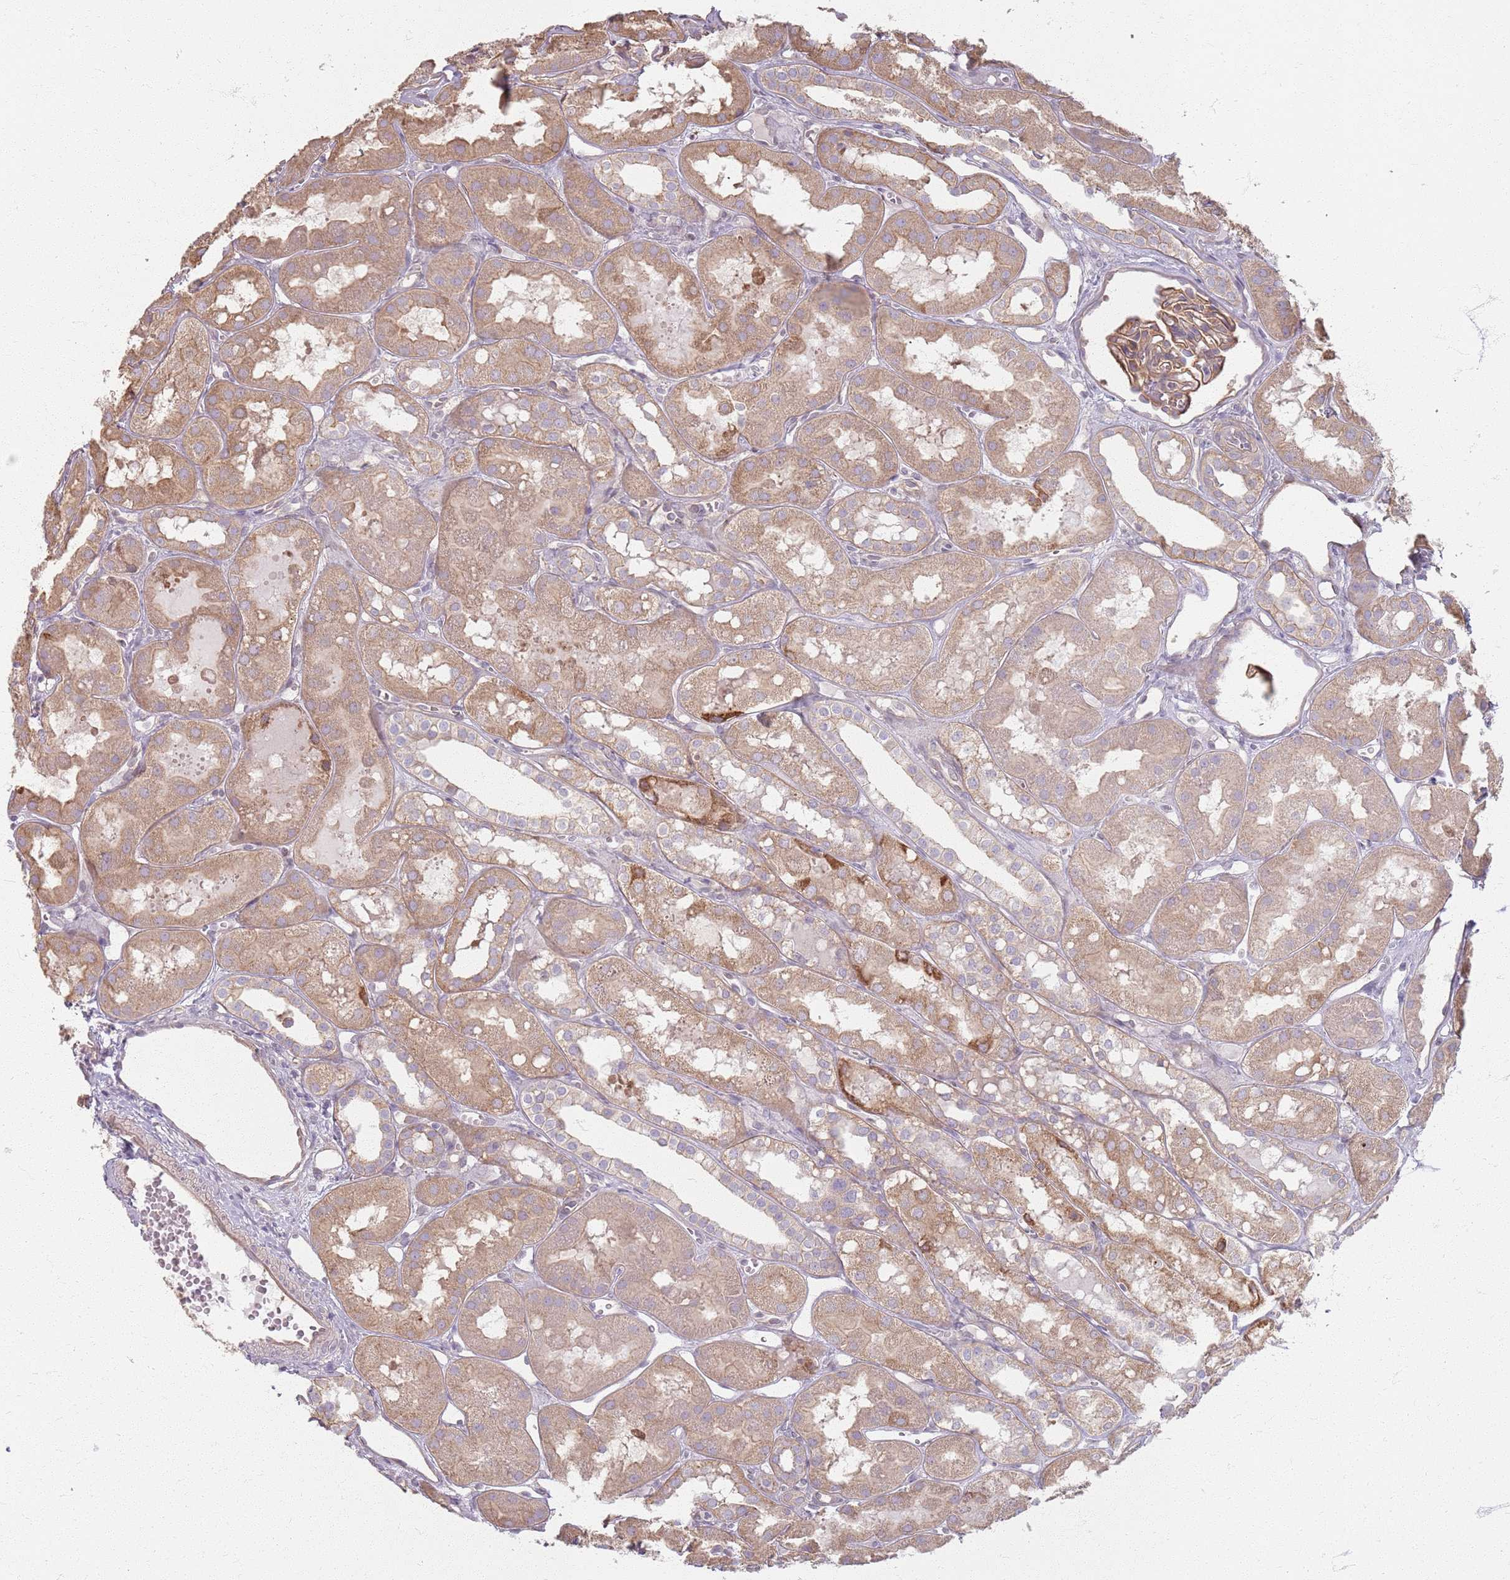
{"staining": {"intensity": "weak", "quantity": "25%-75%", "location": "cytoplasmic/membranous"}, "tissue": "kidney", "cell_type": "Cells in glomeruli", "image_type": "normal", "snomed": [{"axis": "morphology", "description": "Normal tissue, NOS"}, {"axis": "topography", "description": "Kidney"}], "caption": "The immunohistochemical stain shows weak cytoplasmic/membranous staining in cells in glomeruli of benign kidney.", "gene": "KCNA5", "patient": {"sex": "male", "age": 16}}